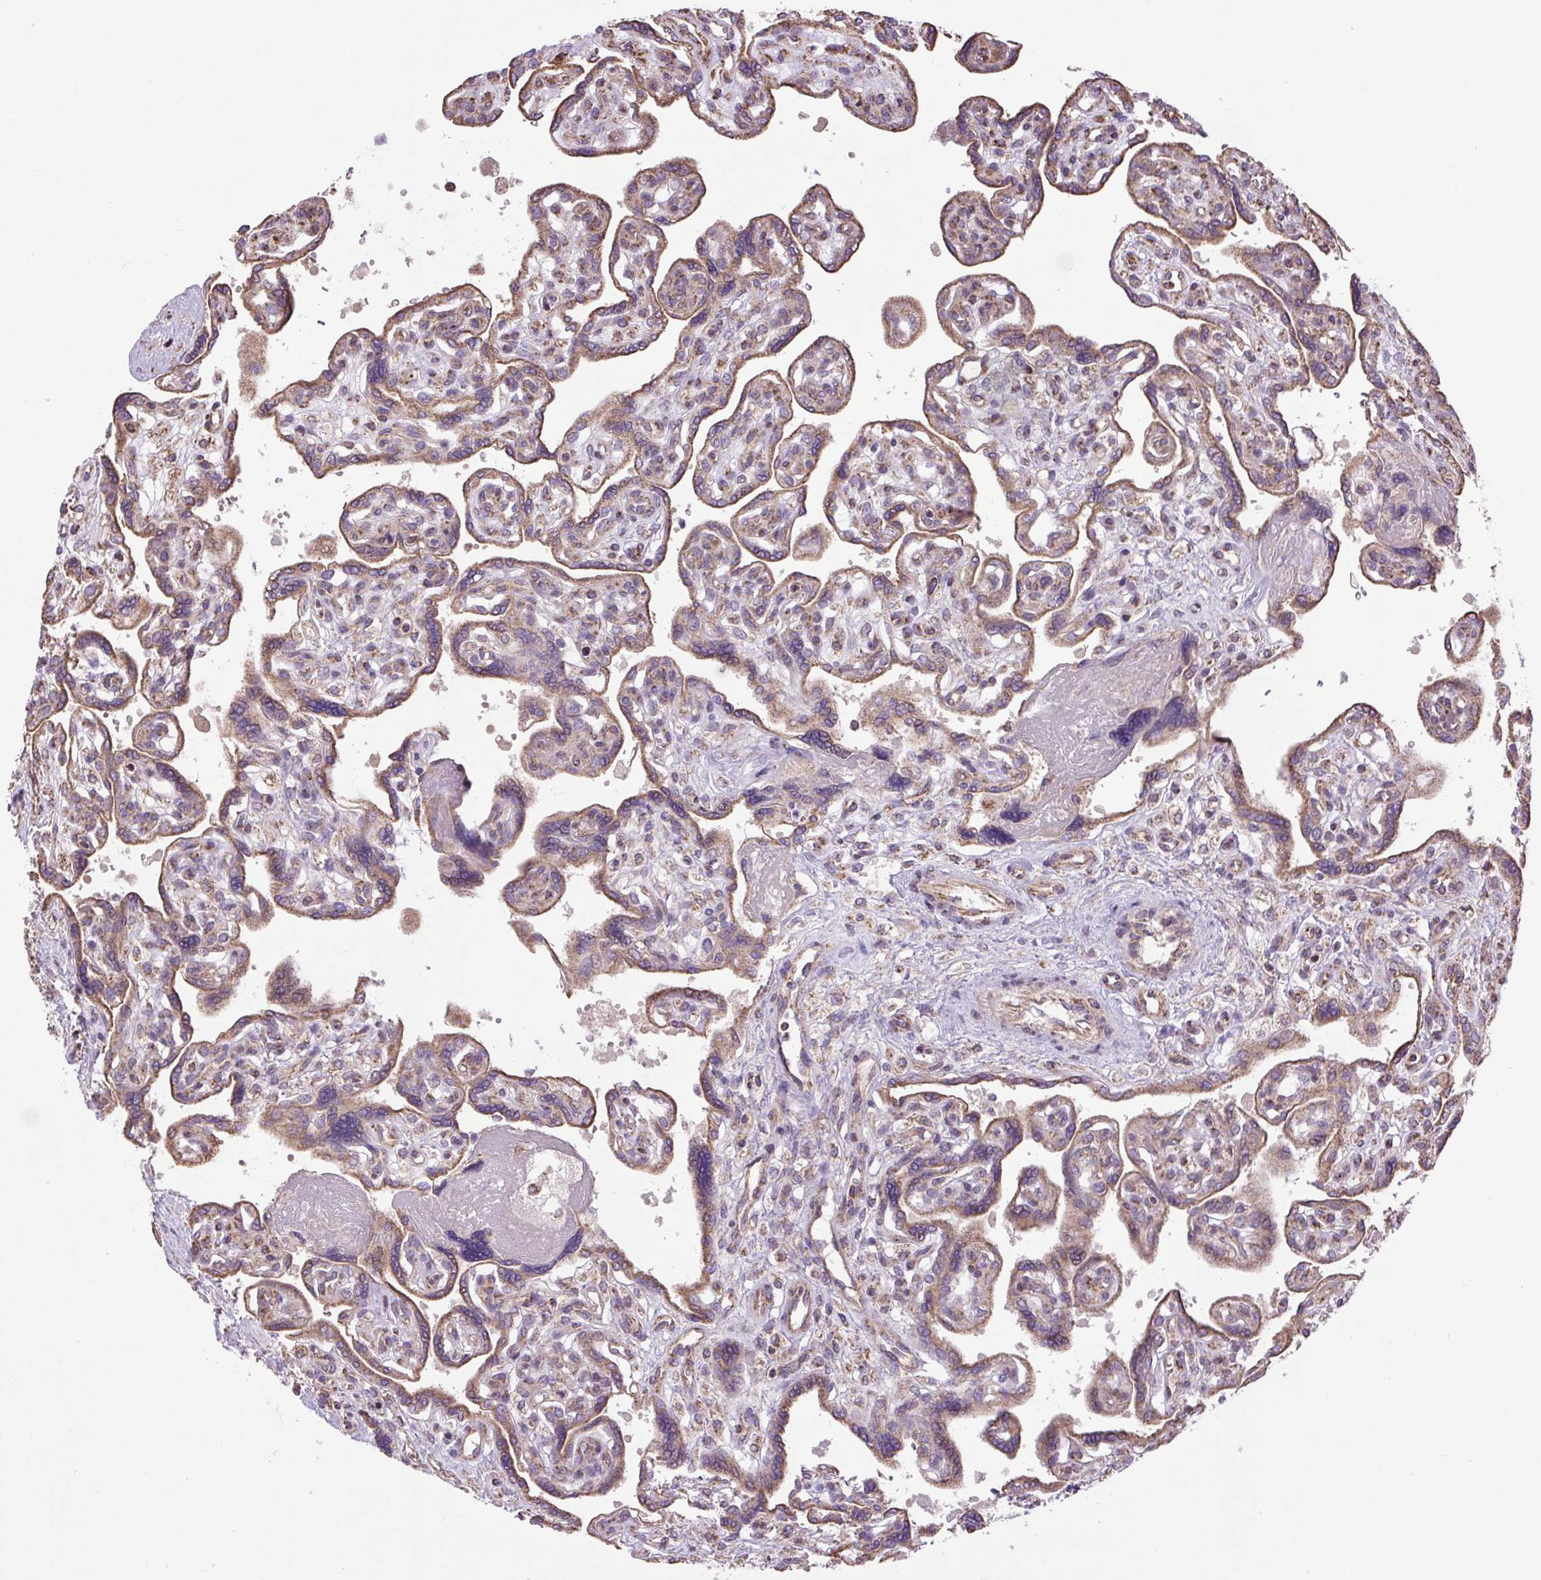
{"staining": {"intensity": "moderate", "quantity": ">75%", "location": "cytoplasmic/membranous"}, "tissue": "placenta", "cell_type": "Decidual cells", "image_type": "normal", "snomed": [{"axis": "morphology", "description": "Normal tissue, NOS"}, {"axis": "topography", "description": "Placenta"}], "caption": "This is a photomicrograph of immunohistochemistry (IHC) staining of unremarkable placenta, which shows moderate expression in the cytoplasmic/membranous of decidual cells.", "gene": "PLCG1", "patient": {"sex": "female", "age": 39}}